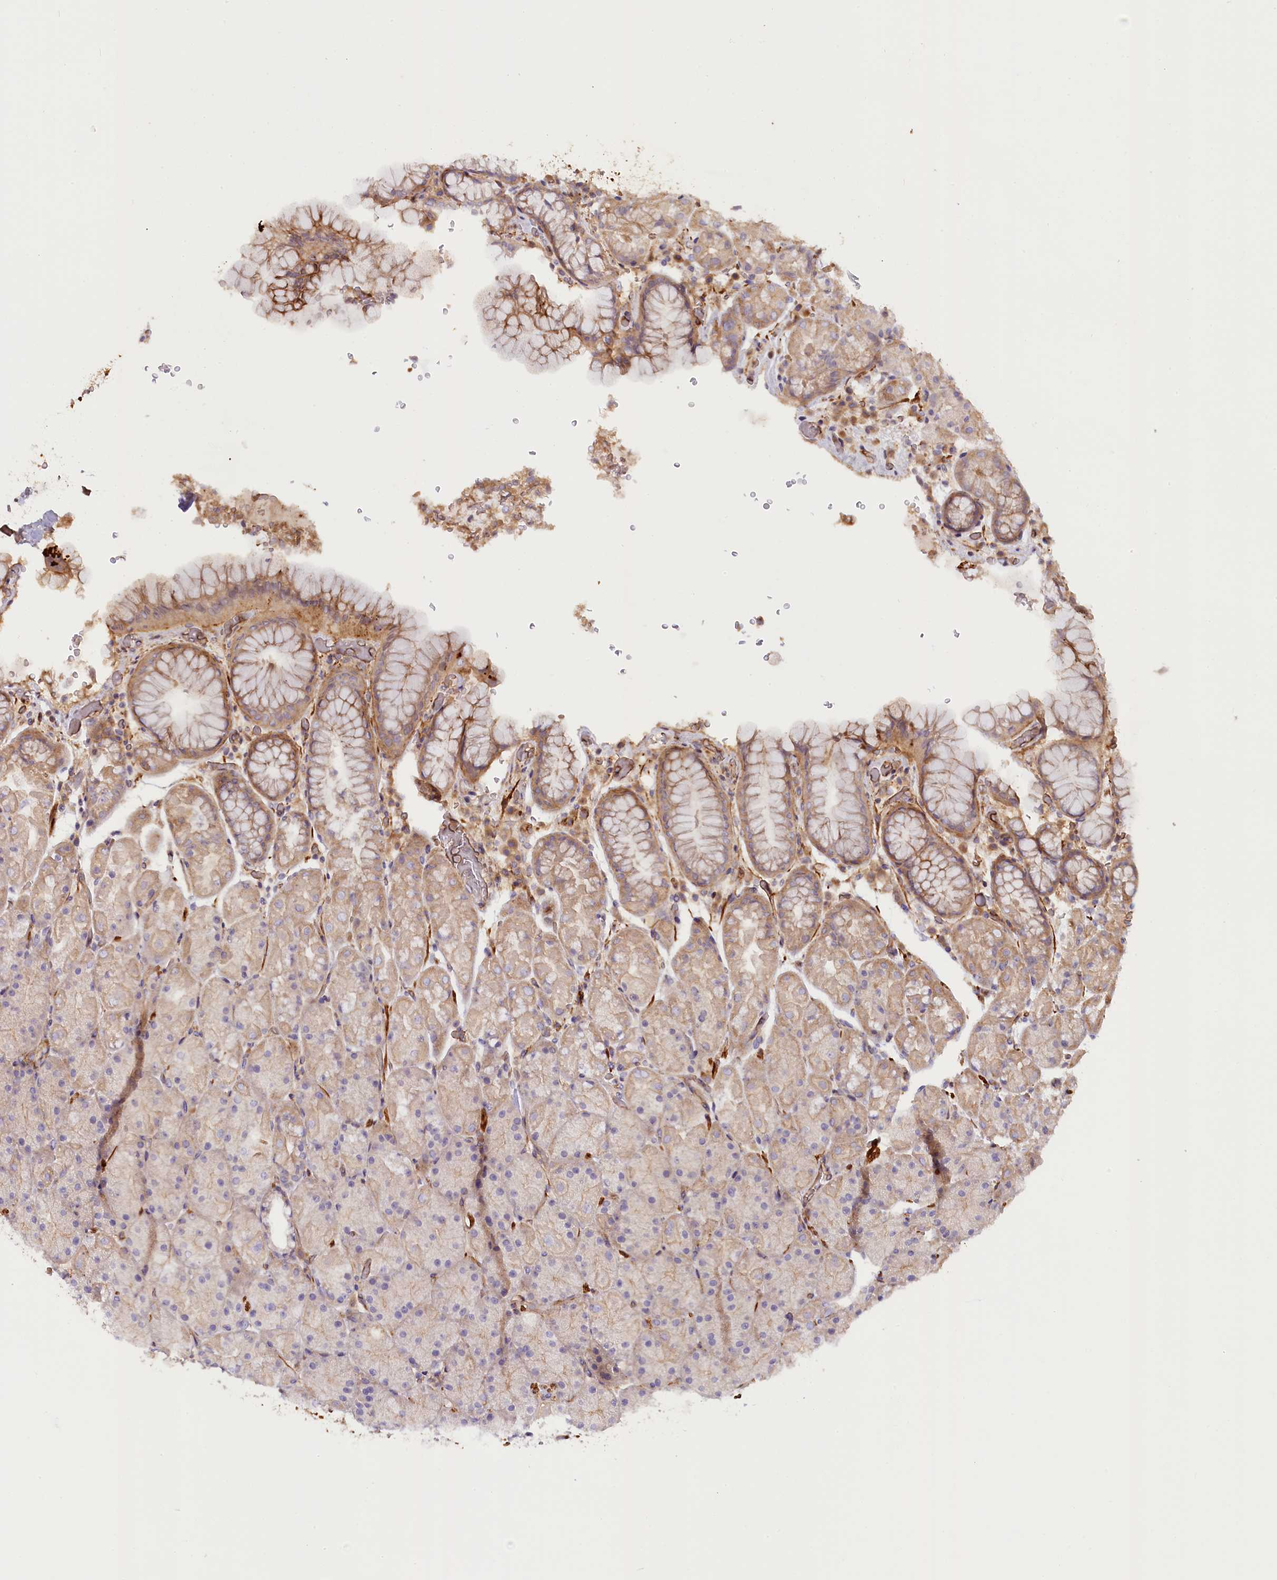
{"staining": {"intensity": "moderate", "quantity": "25%-75%", "location": "cytoplasmic/membranous"}, "tissue": "stomach", "cell_type": "Glandular cells", "image_type": "normal", "snomed": [{"axis": "morphology", "description": "Normal tissue, NOS"}, {"axis": "topography", "description": "Stomach, upper"}, {"axis": "topography", "description": "Stomach, lower"}], "caption": "Glandular cells exhibit moderate cytoplasmic/membranous staining in approximately 25%-75% of cells in benign stomach.", "gene": "FUZ", "patient": {"sex": "male", "age": 67}}